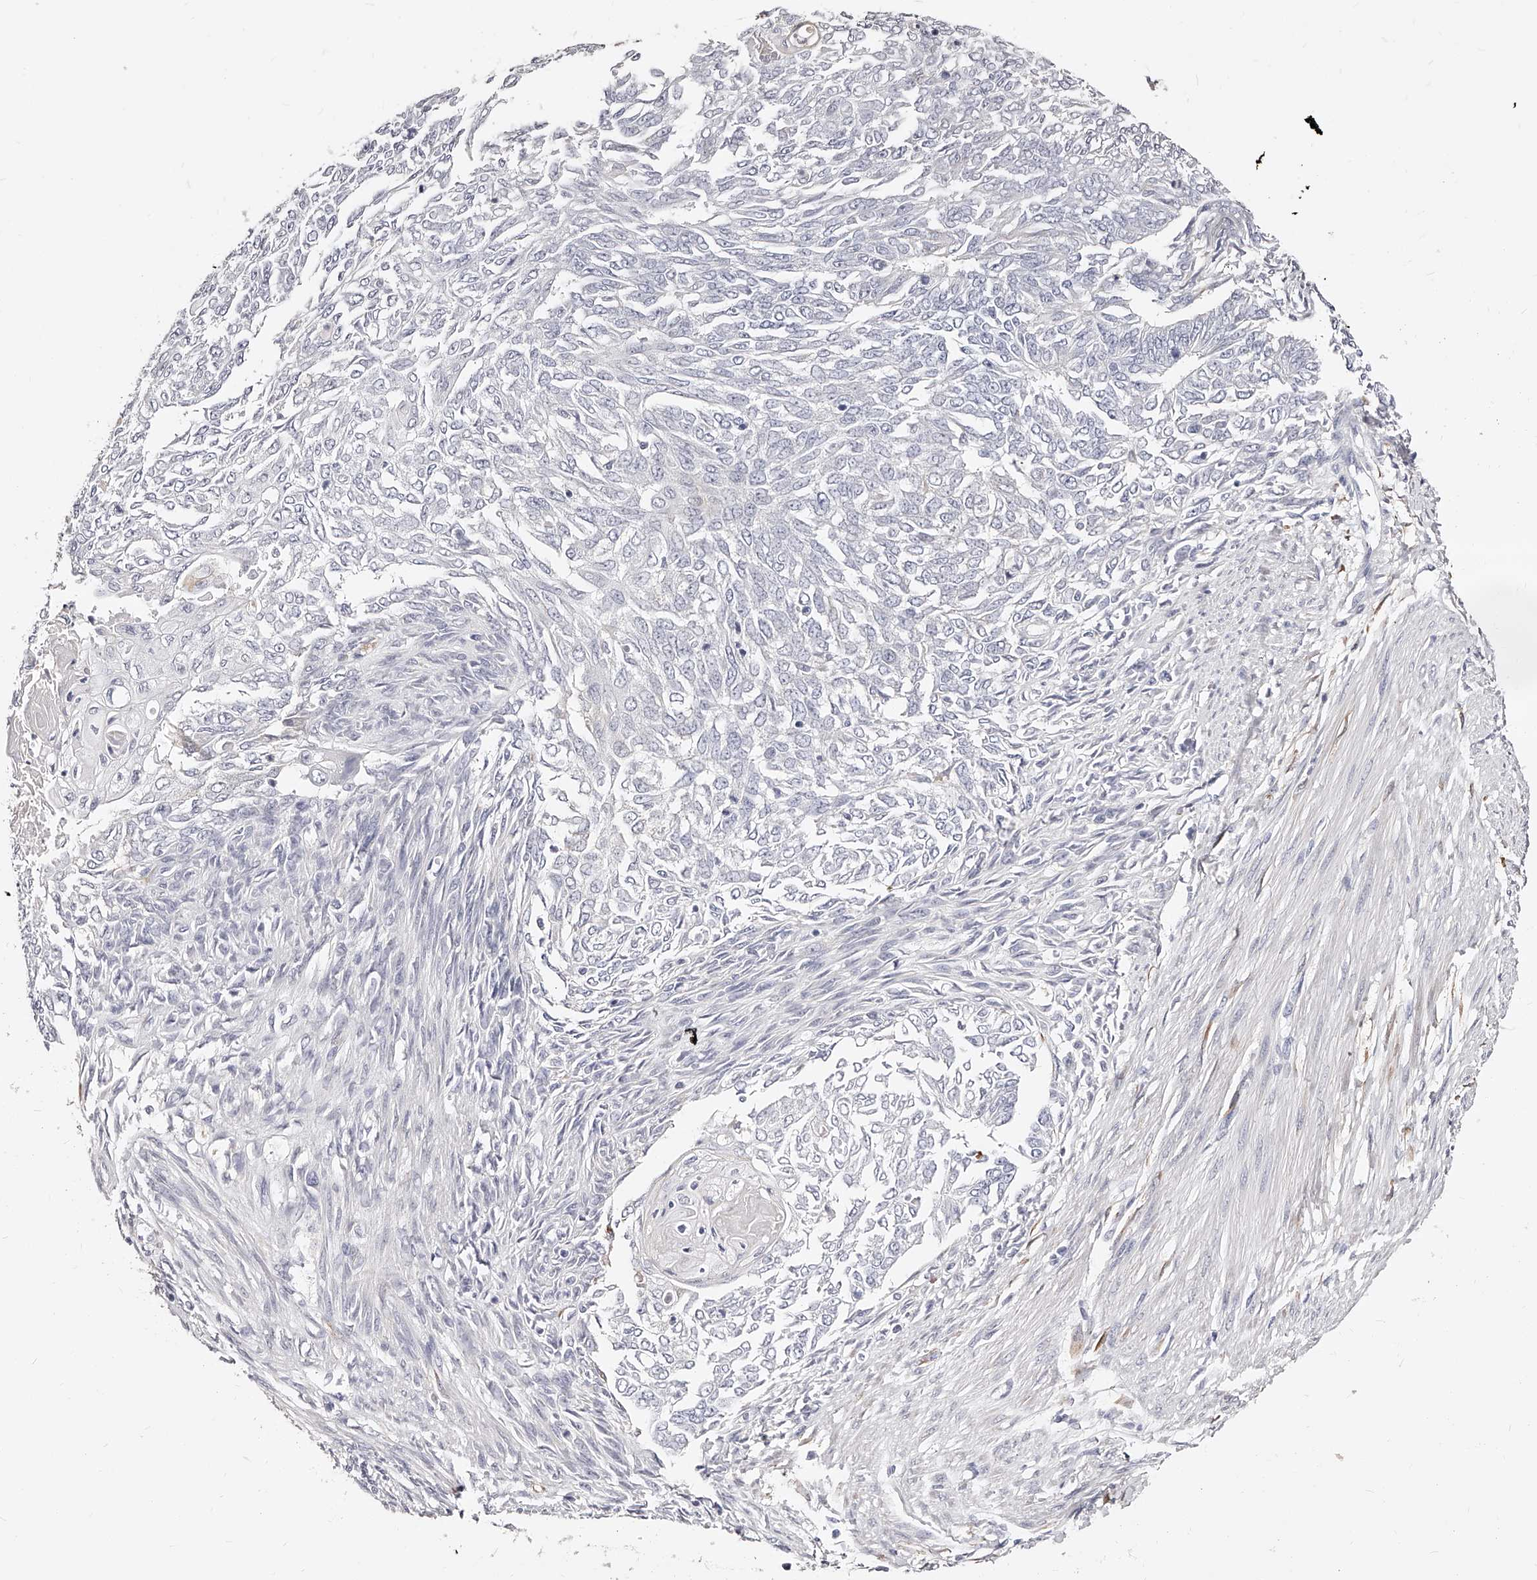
{"staining": {"intensity": "negative", "quantity": "none", "location": "none"}, "tissue": "endometrial cancer", "cell_type": "Tumor cells", "image_type": "cancer", "snomed": [{"axis": "morphology", "description": "Adenocarcinoma, NOS"}, {"axis": "topography", "description": "Endometrium"}], "caption": "Human adenocarcinoma (endometrial) stained for a protein using immunohistochemistry (IHC) exhibits no positivity in tumor cells.", "gene": "CD82", "patient": {"sex": "female", "age": 32}}